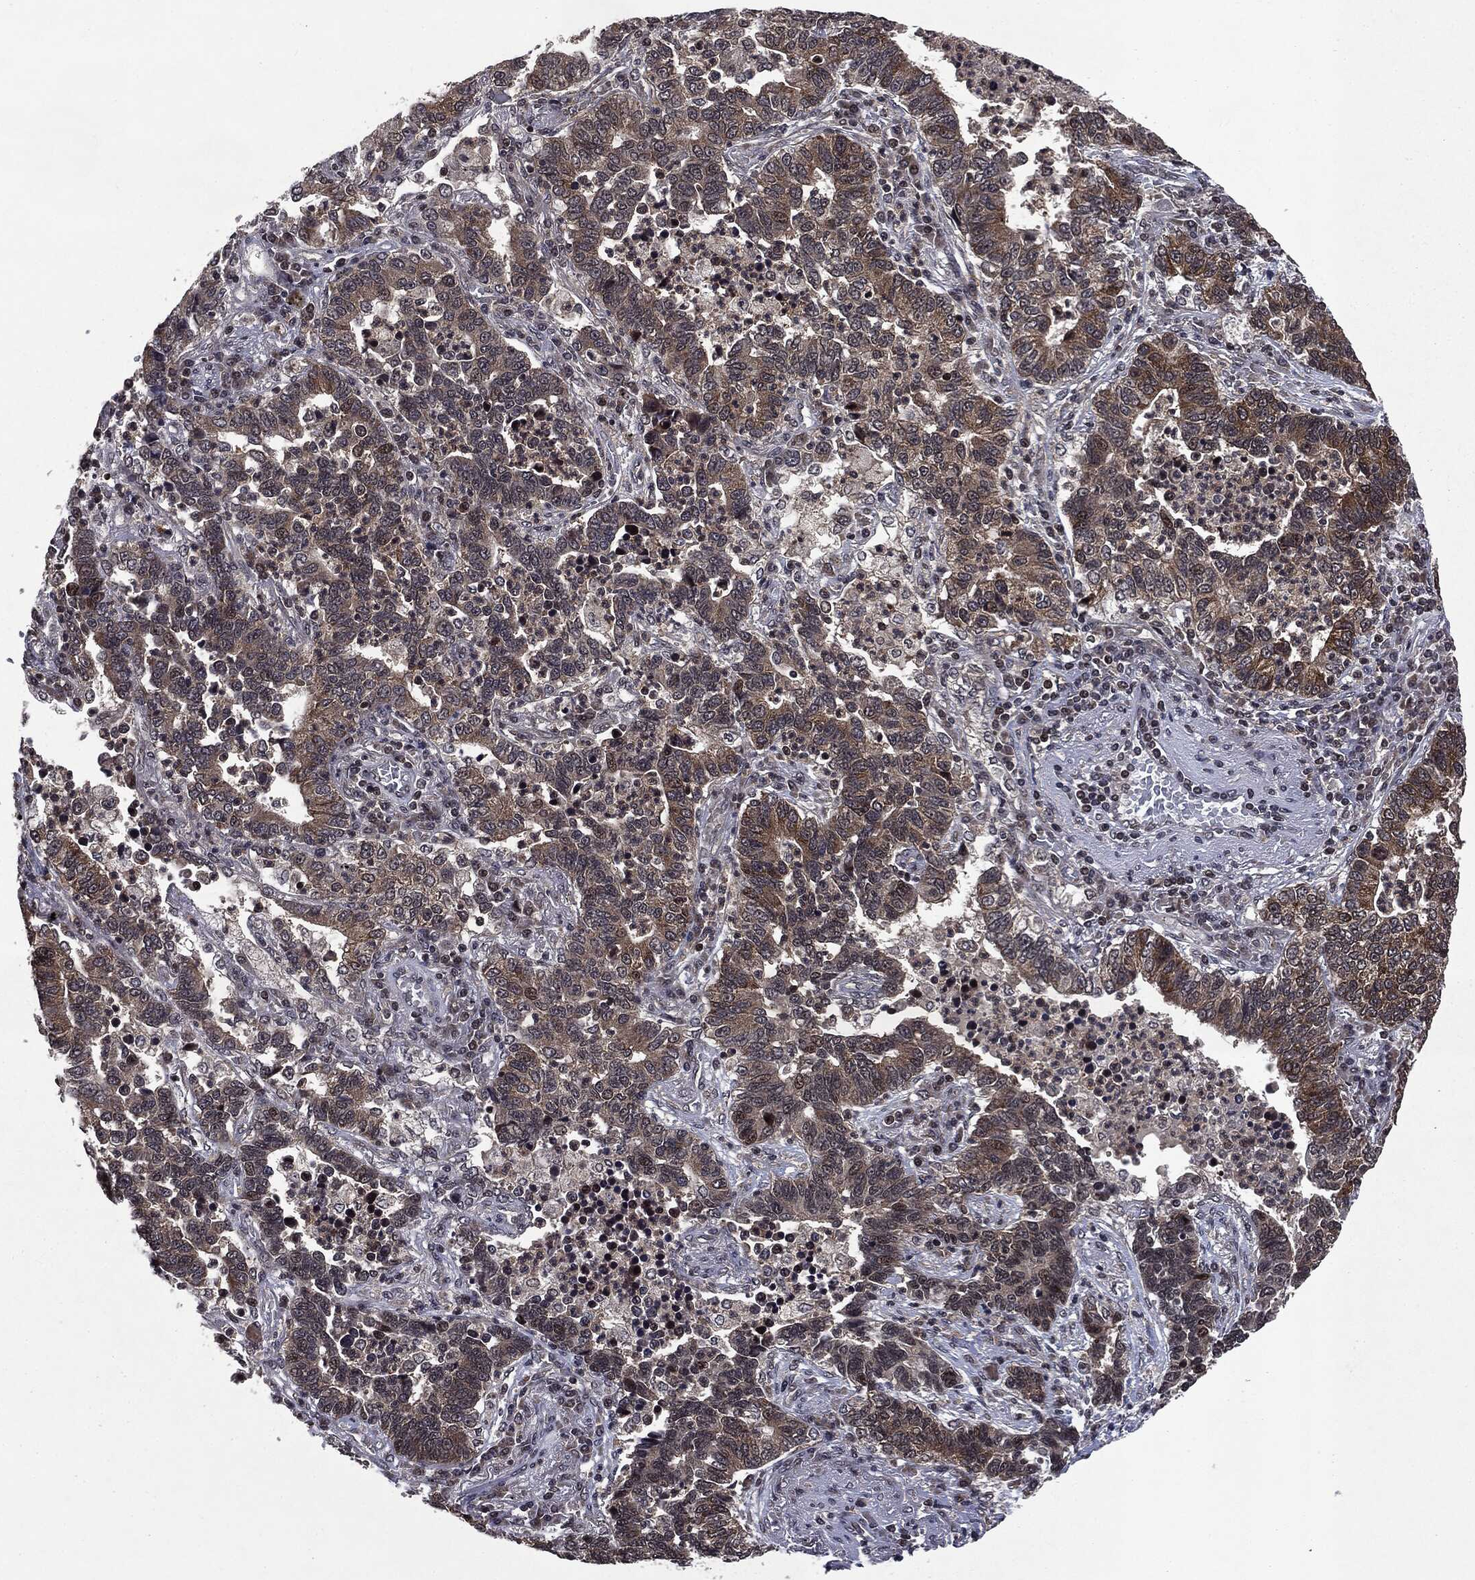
{"staining": {"intensity": "moderate", "quantity": "25%-75%", "location": "cytoplasmic/membranous"}, "tissue": "lung cancer", "cell_type": "Tumor cells", "image_type": "cancer", "snomed": [{"axis": "morphology", "description": "Adenocarcinoma, NOS"}, {"axis": "topography", "description": "Lung"}], "caption": "Lung cancer (adenocarcinoma) tissue exhibits moderate cytoplasmic/membranous positivity in about 25%-75% of tumor cells, visualized by immunohistochemistry. The protein of interest is stained brown, and the nuclei are stained in blue (DAB IHC with brightfield microscopy, high magnification).", "gene": "STAU2", "patient": {"sex": "female", "age": 57}}